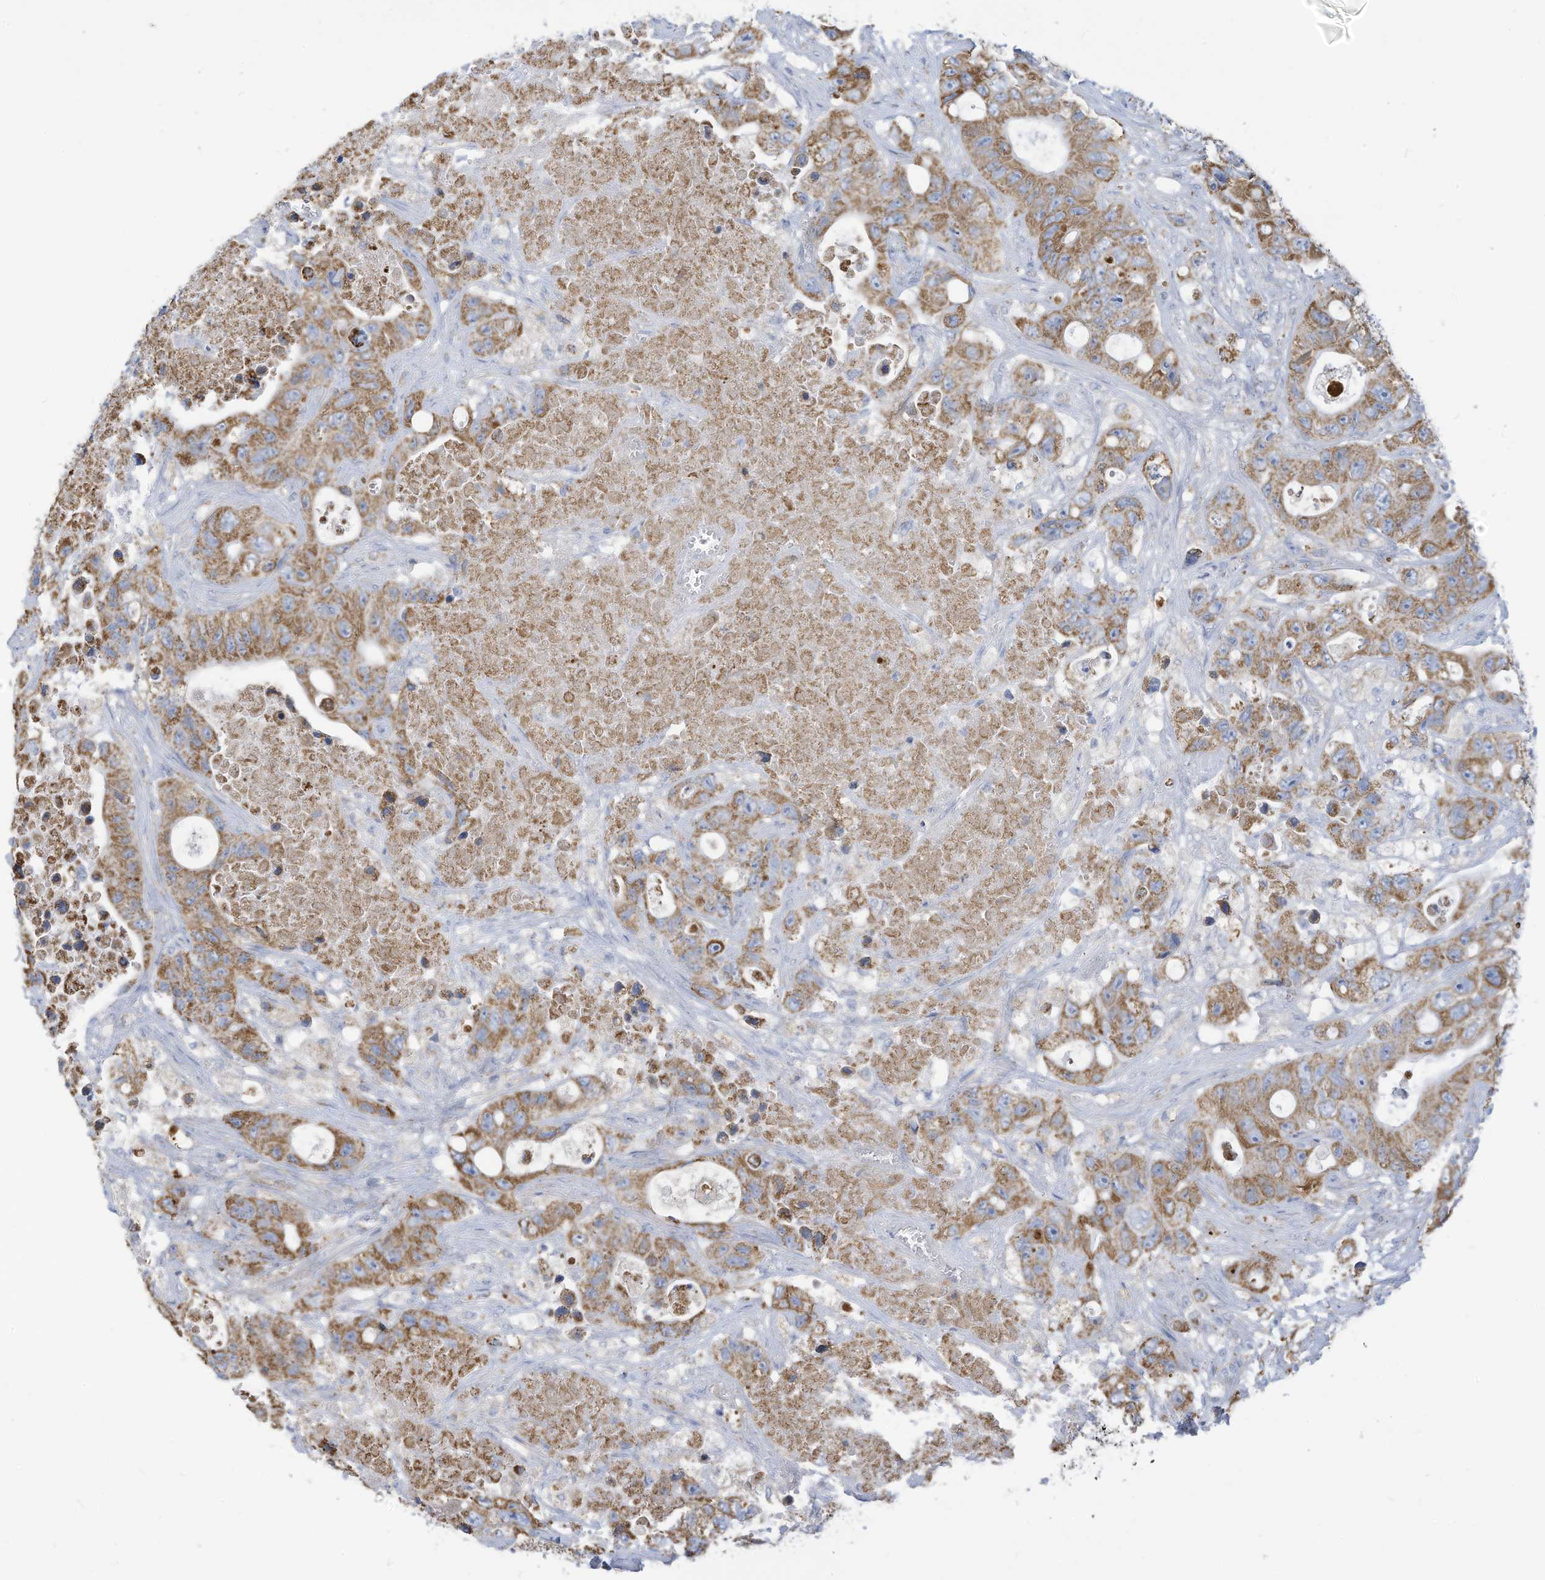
{"staining": {"intensity": "moderate", "quantity": ">75%", "location": "cytoplasmic/membranous"}, "tissue": "colorectal cancer", "cell_type": "Tumor cells", "image_type": "cancer", "snomed": [{"axis": "morphology", "description": "Adenocarcinoma, NOS"}, {"axis": "topography", "description": "Colon"}], "caption": "A high-resolution image shows IHC staining of colorectal cancer, which demonstrates moderate cytoplasmic/membranous expression in about >75% of tumor cells.", "gene": "NLN", "patient": {"sex": "female", "age": 46}}